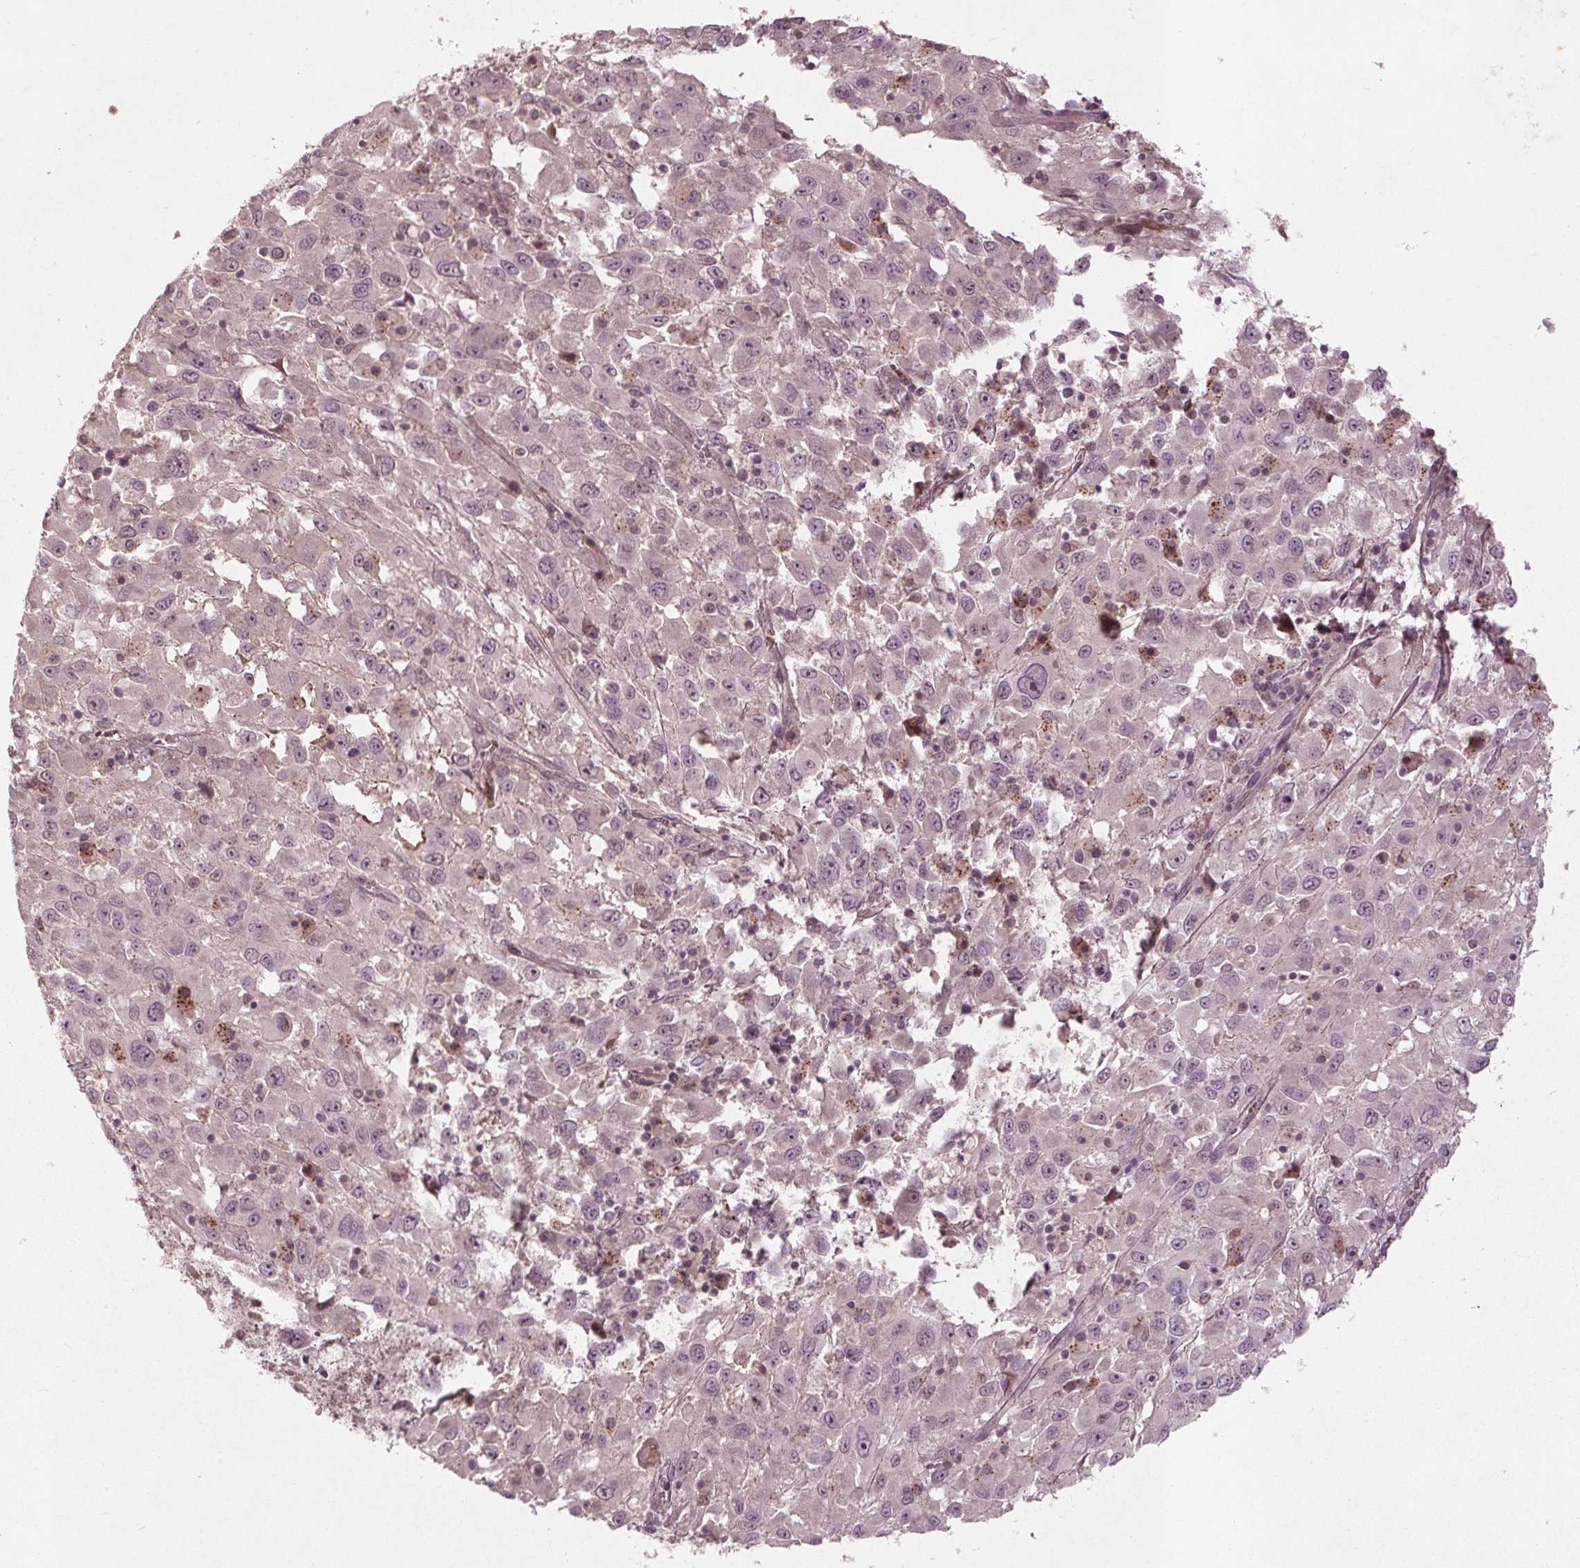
{"staining": {"intensity": "negative", "quantity": "none", "location": "none"}, "tissue": "melanoma", "cell_type": "Tumor cells", "image_type": "cancer", "snomed": [{"axis": "morphology", "description": "Malignant melanoma, Metastatic site"}, {"axis": "topography", "description": "Soft tissue"}], "caption": "Immunohistochemistry image of neoplastic tissue: malignant melanoma (metastatic site) stained with DAB displays no significant protein staining in tumor cells.", "gene": "CDKL4", "patient": {"sex": "male", "age": 50}}